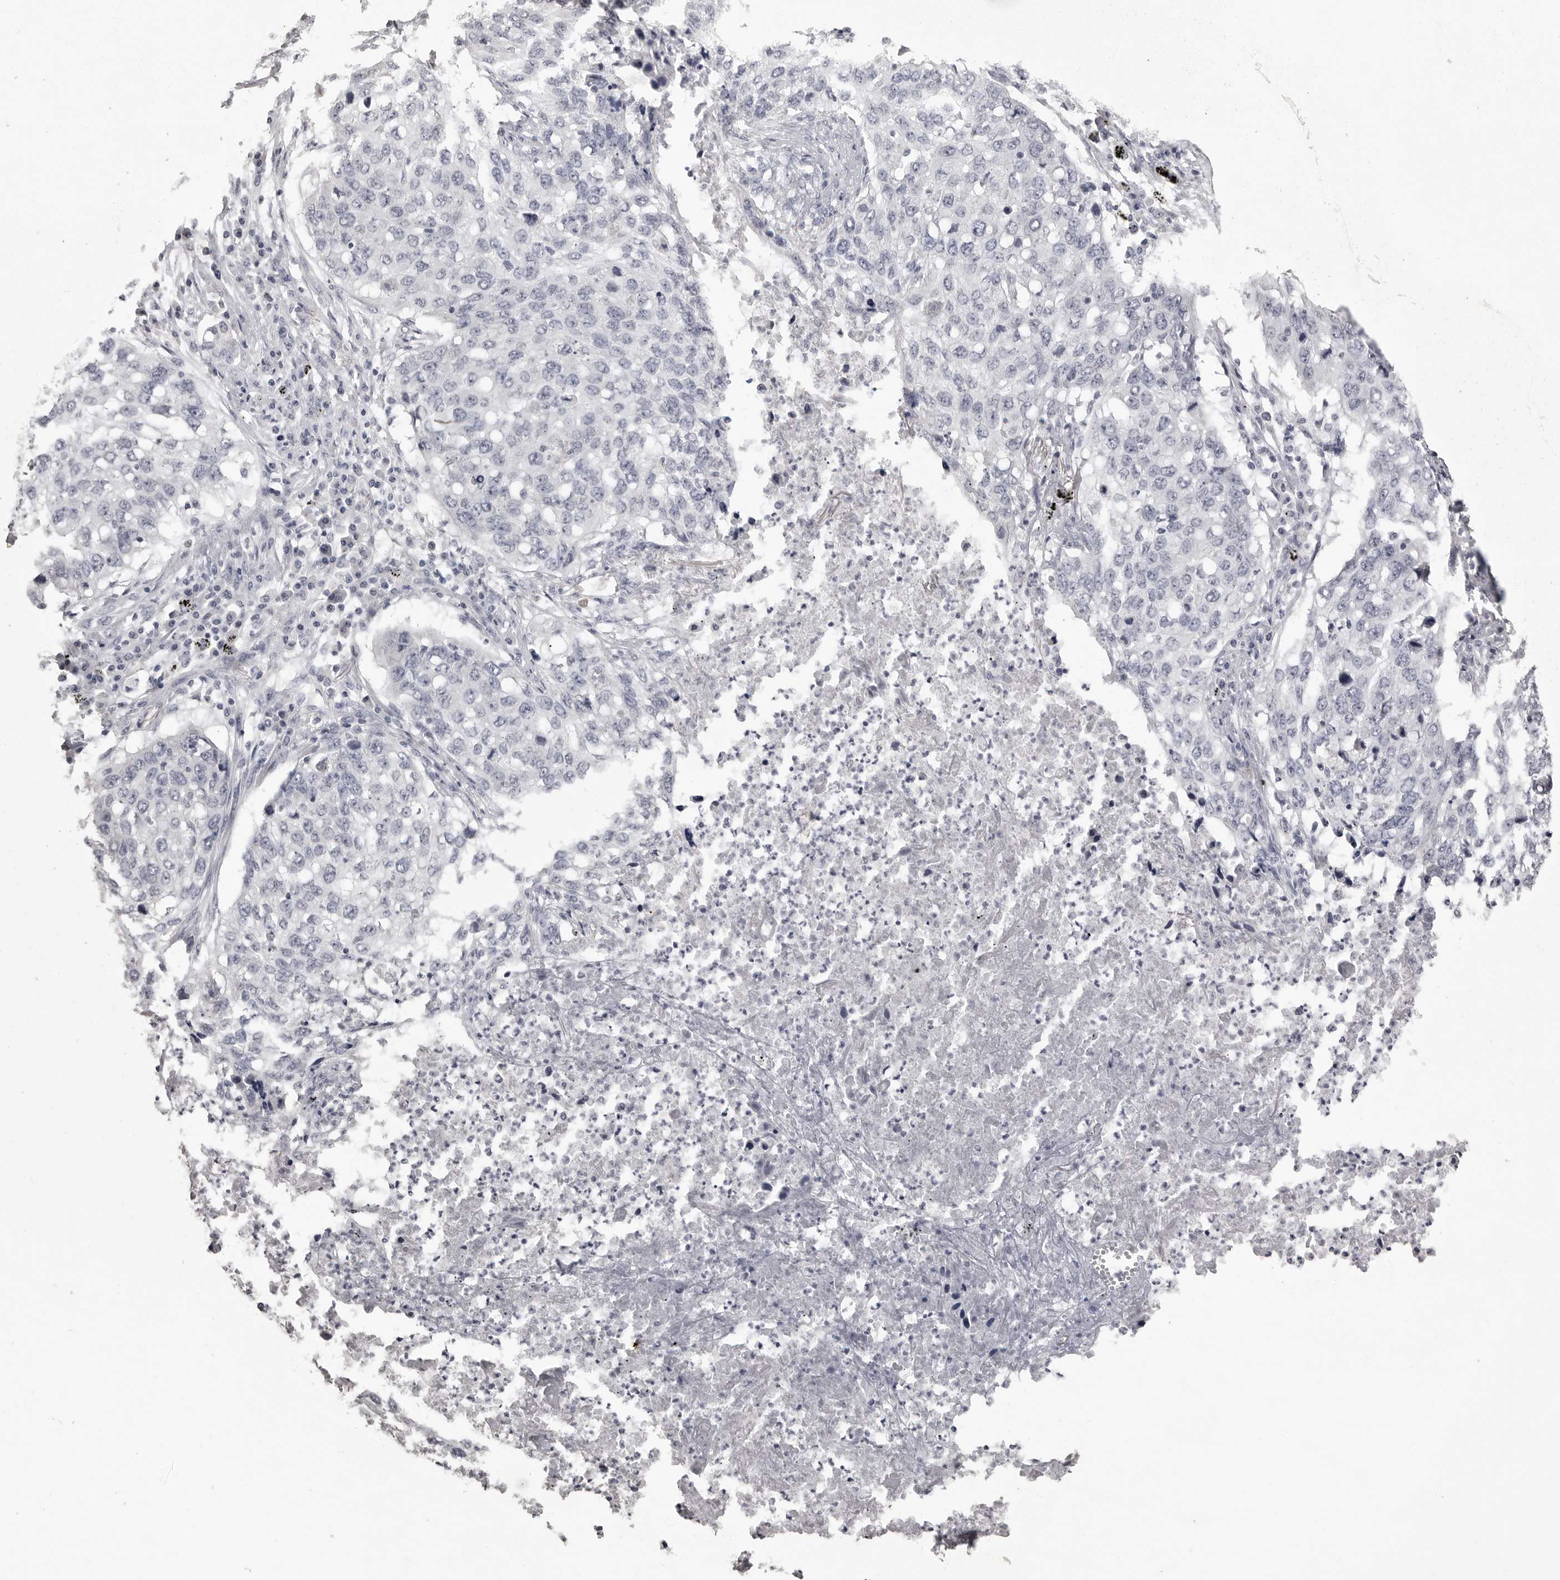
{"staining": {"intensity": "negative", "quantity": "none", "location": "none"}, "tissue": "lung cancer", "cell_type": "Tumor cells", "image_type": "cancer", "snomed": [{"axis": "morphology", "description": "Squamous cell carcinoma, NOS"}, {"axis": "topography", "description": "Lung"}], "caption": "A high-resolution histopathology image shows immunohistochemistry staining of lung squamous cell carcinoma, which exhibits no significant positivity in tumor cells.", "gene": "GPN2", "patient": {"sex": "female", "age": 63}}